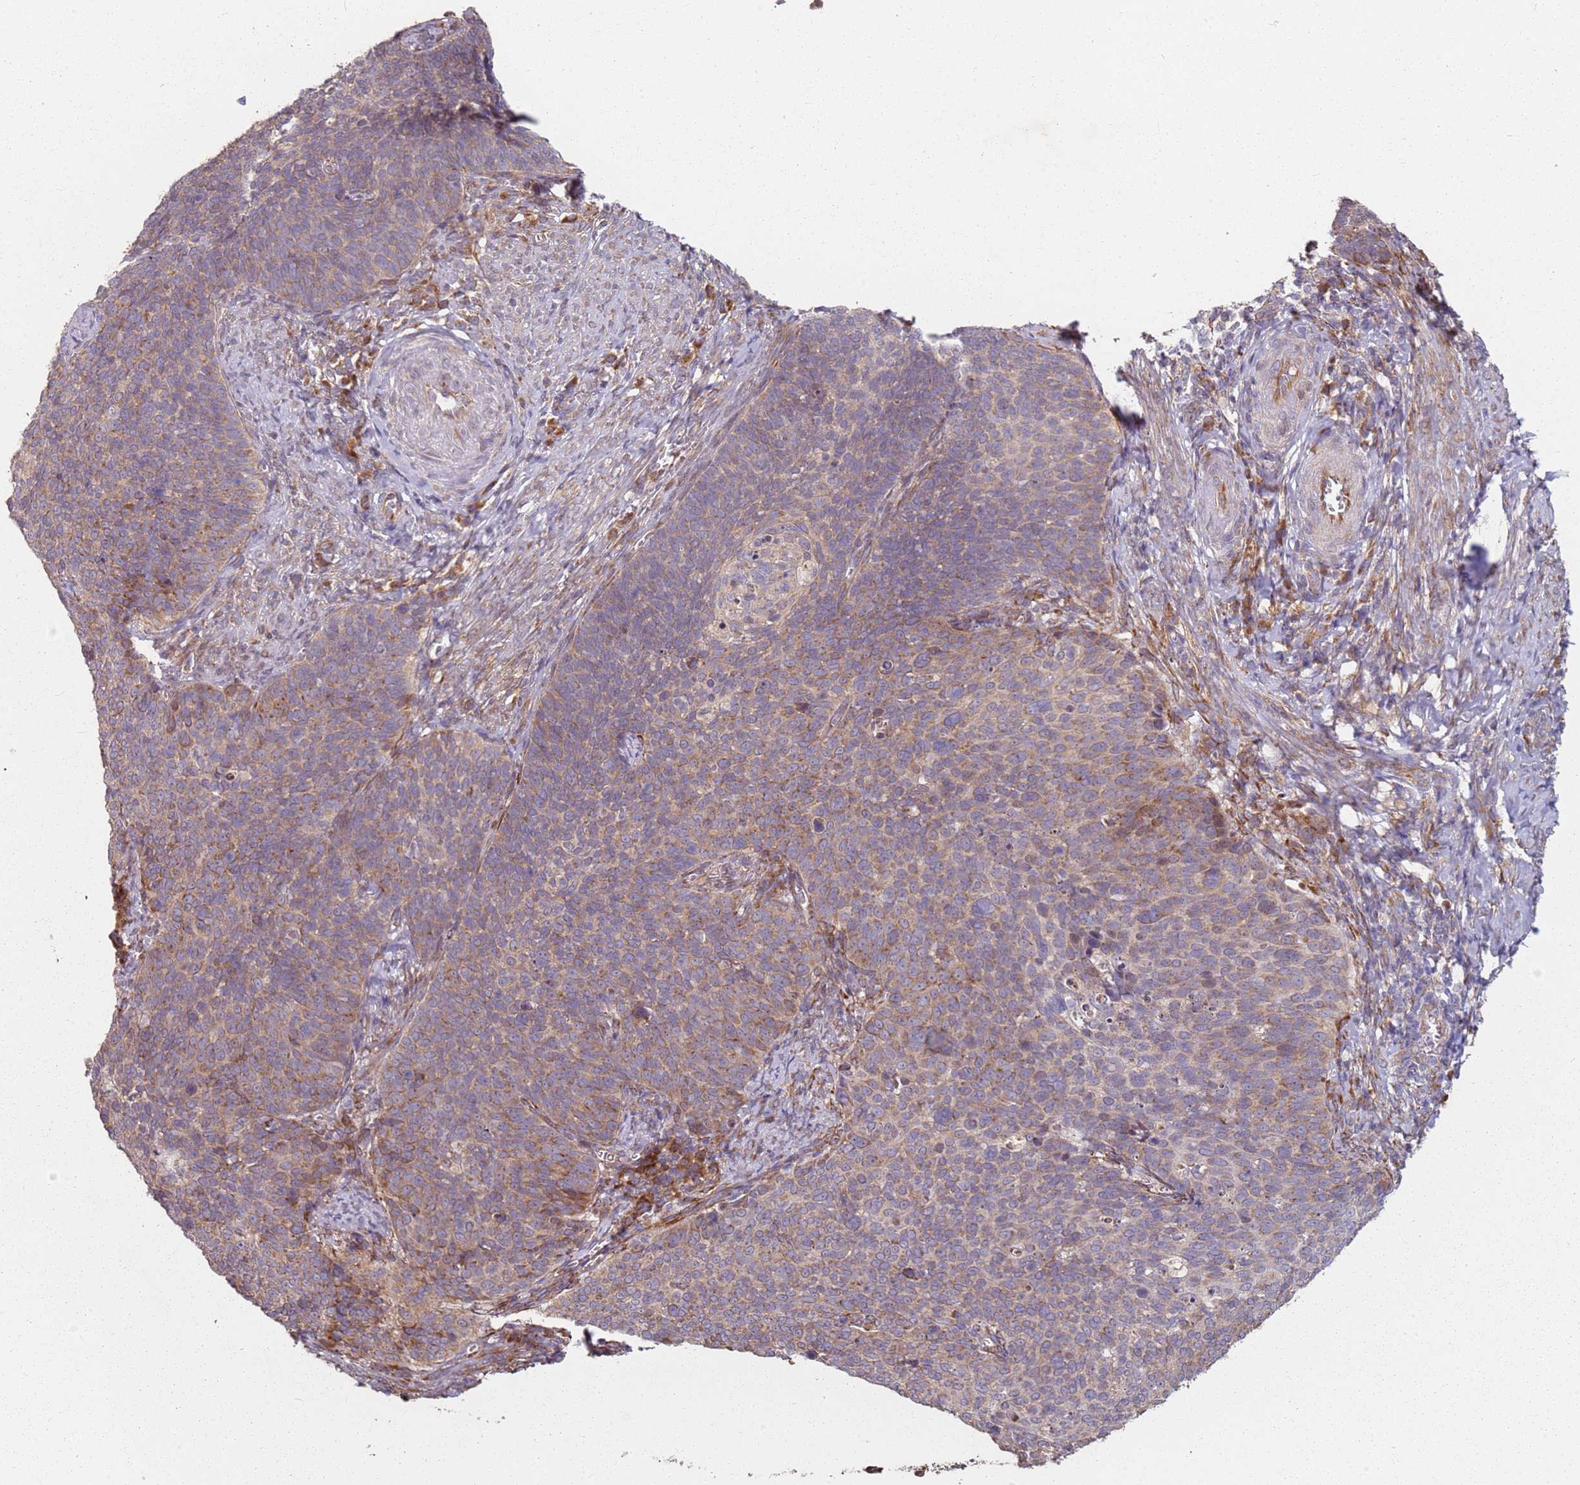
{"staining": {"intensity": "moderate", "quantity": ">75%", "location": "cytoplasmic/membranous"}, "tissue": "cervical cancer", "cell_type": "Tumor cells", "image_type": "cancer", "snomed": [{"axis": "morphology", "description": "Normal tissue, NOS"}, {"axis": "morphology", "description": "Squamous cell carcinoma, NOS"}, {"axis": "topography", "description": "Cervix"}], "caption": "Squamous cell carcinoma (cervical) stained for a protein reveals moderate cytoplasmic/membranous positivity in tumor cells.", "gene": "ARFRP1", "patient": {"sex": "female", "age": 39}}